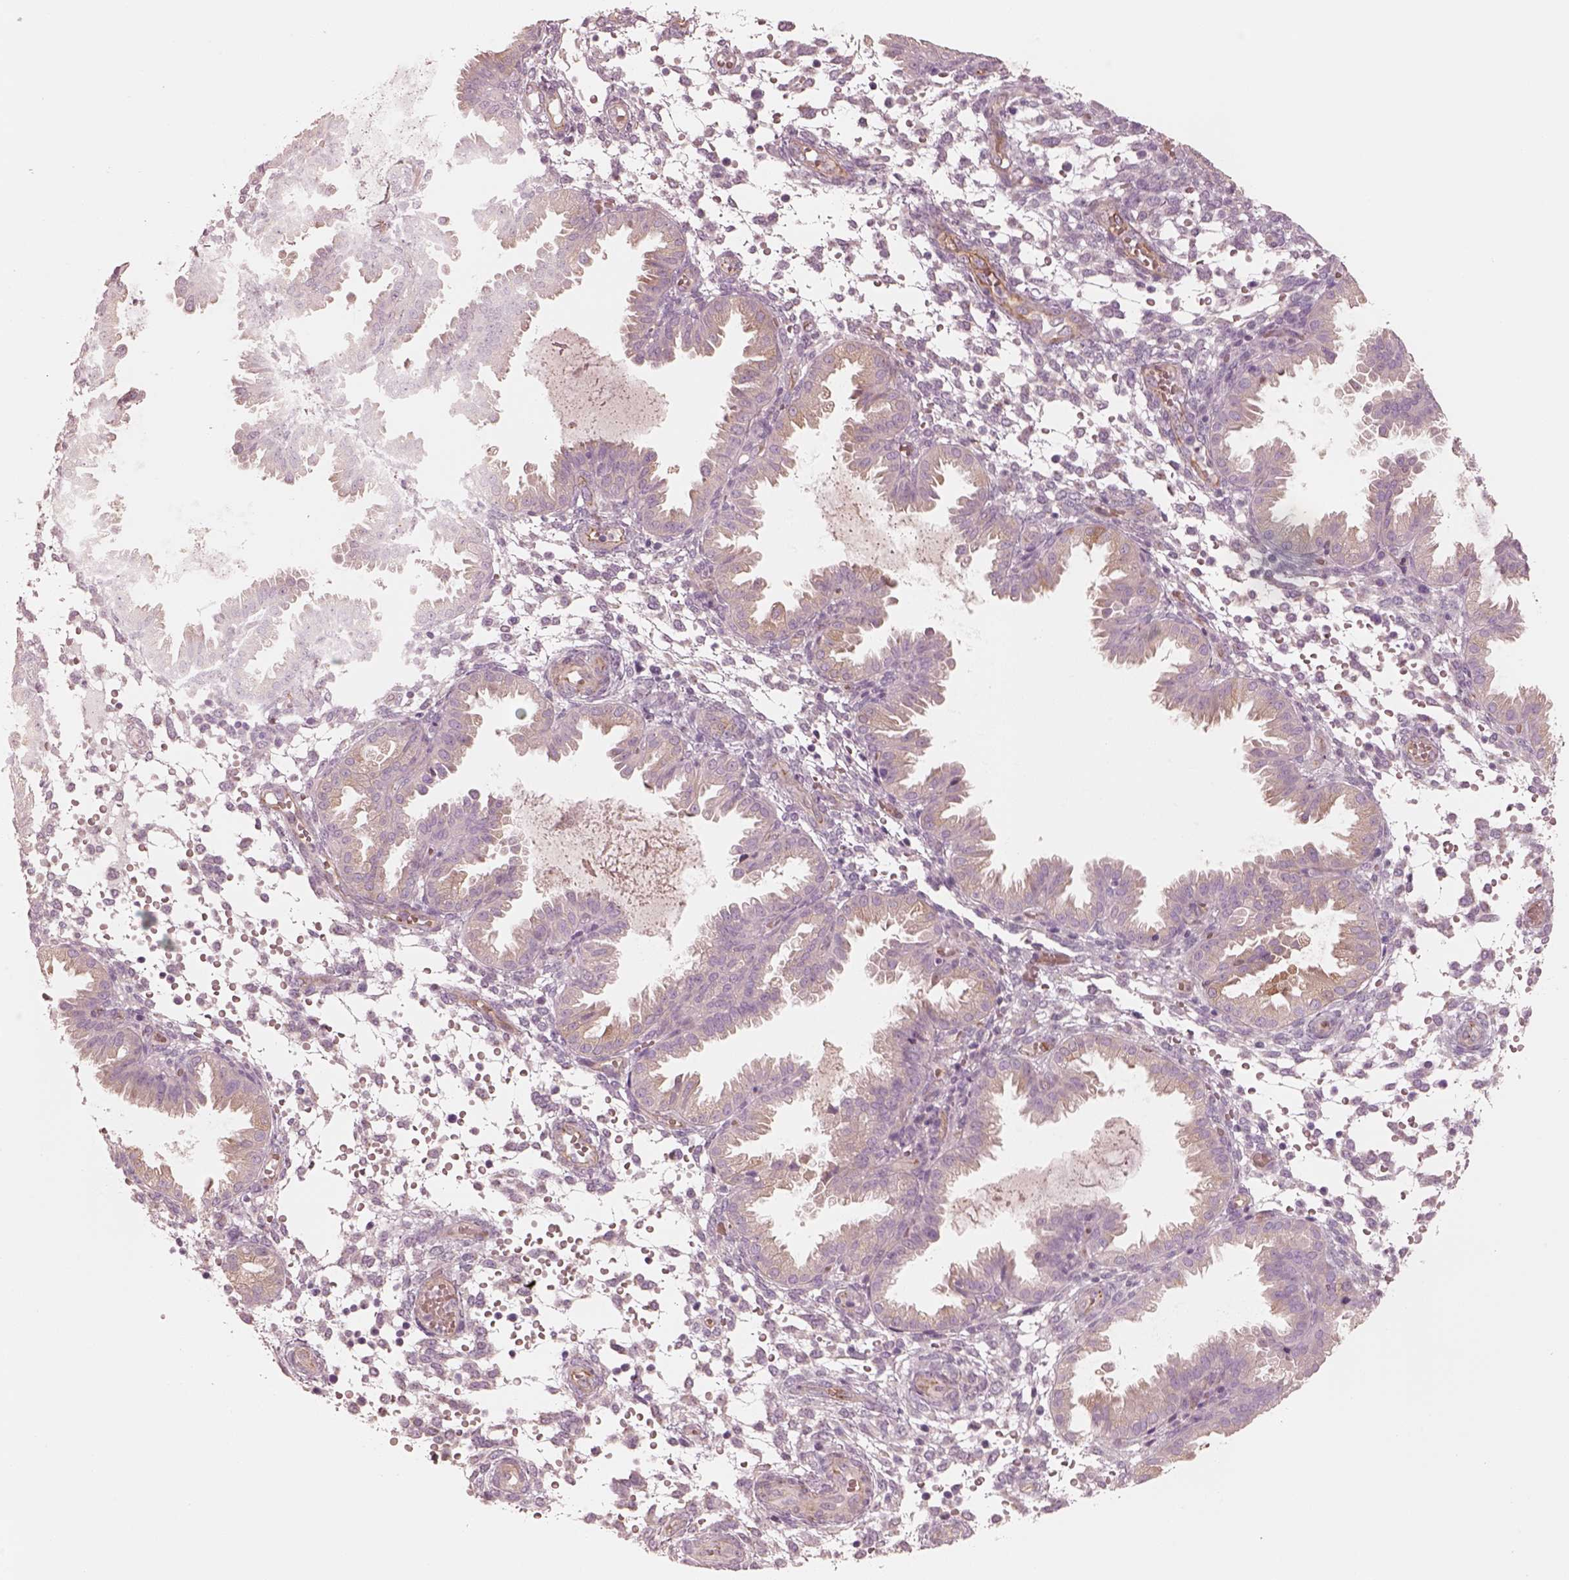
{"staining": {"intensity": "negative", "quantity": "none", "location": "none"}, "tissue": "endometrium", "cell_type": "Cells in endometrial stroma", "image_type": "normal", "snomed": [{"axis": "morphology", "description": "Normal tissue, NOS"}, {"axis": "topography", "description": "Endometrium"}], "caption": "Immunohistochemistry image of unremarkable endometrium: human endometrium stained with DAB exhibits no significant protein expression in cells in endometrial stroma.", "gene": "CRYM", "patient": {"sex": "female", "age": 33}}